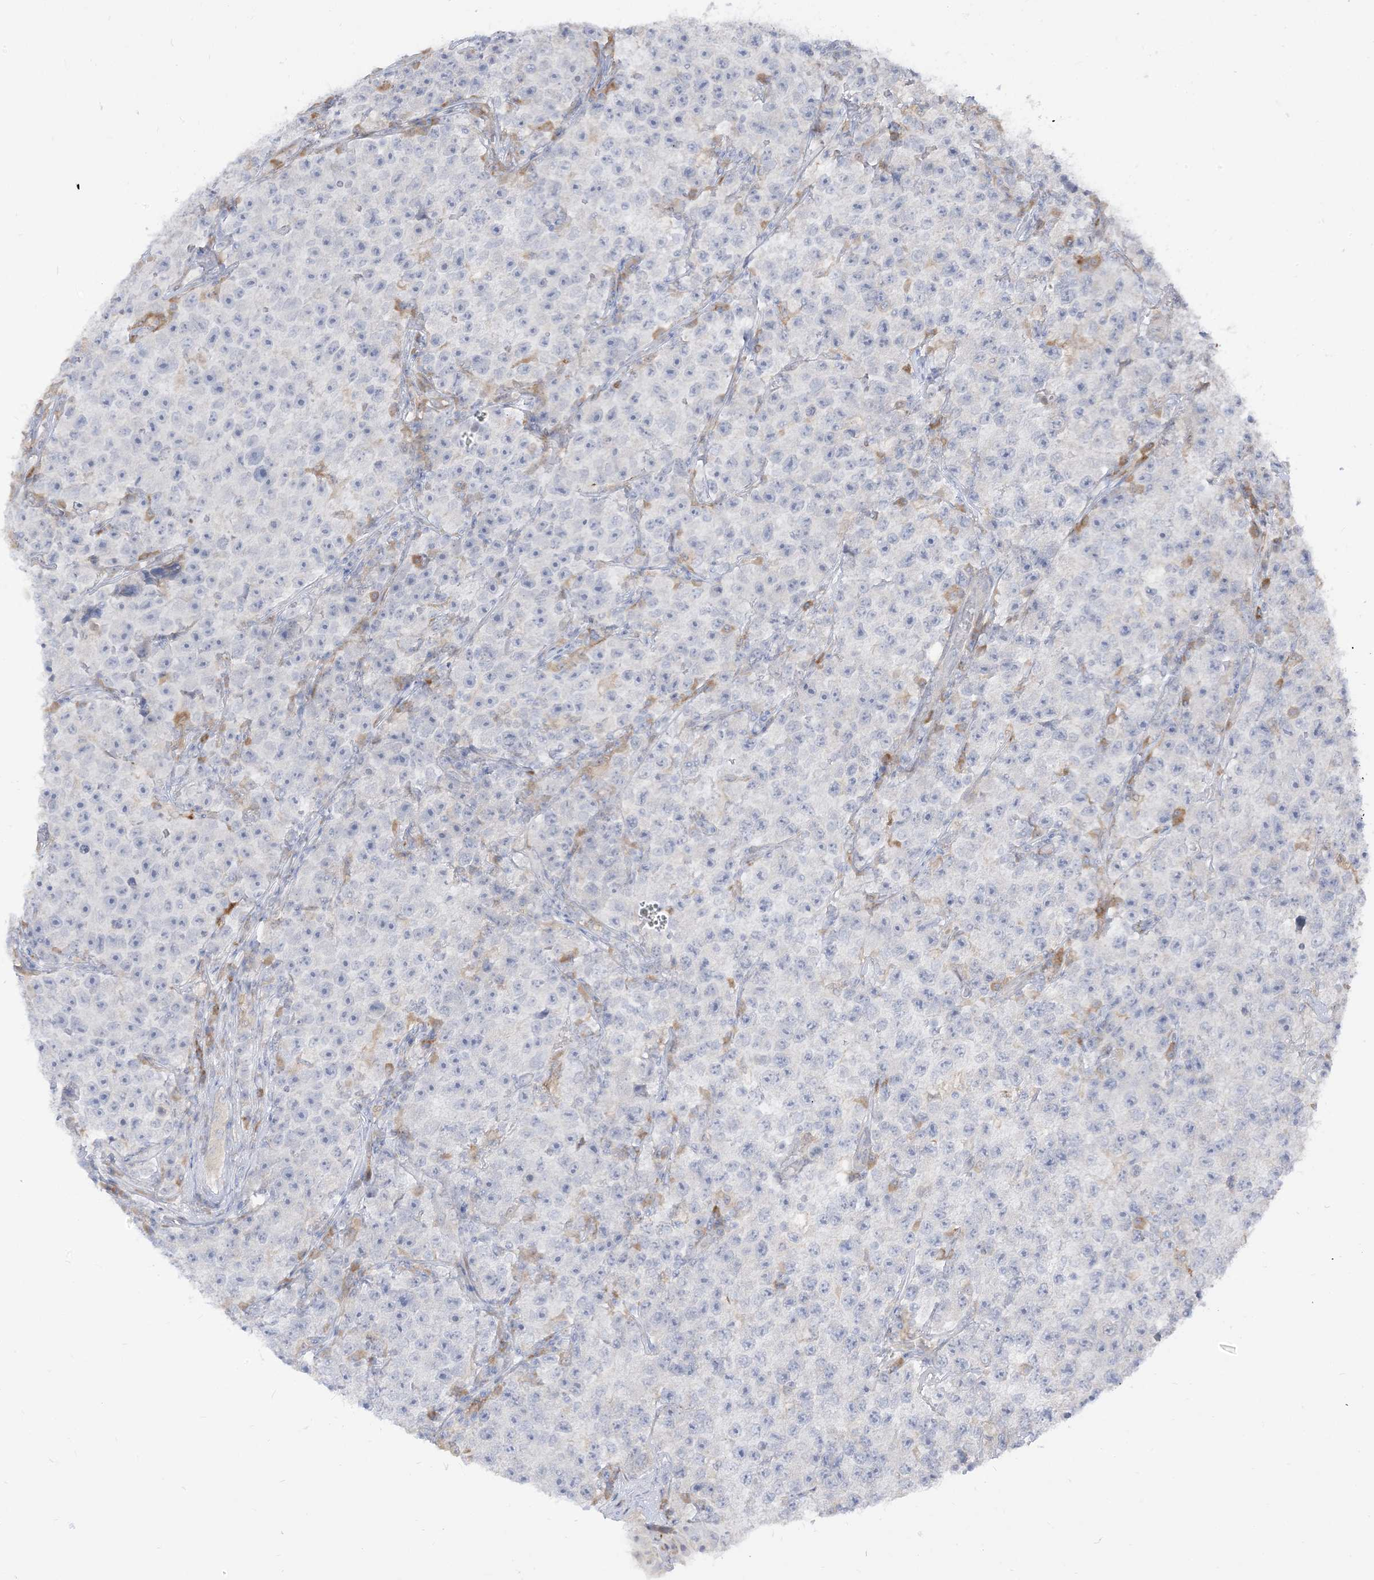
{"staining": {"intensity": "negative", "quantity": "none", "location": "none"}, "tissue": "testis cancer", "cell_type": "Tumor cells", "image_type": "cancer", "snomed": [{"axis": "morphology", "description": "Seminoma, NOS"}, {"axis": "topography", "description": "Testis"}], "caption": "Immunohistochemistry histopathology image of testis cancer stained for a protein (brown), which reveals no expression in tumor cells.", "gene": "LOXL3", "patient": {"sex": "male", "age": 22}}